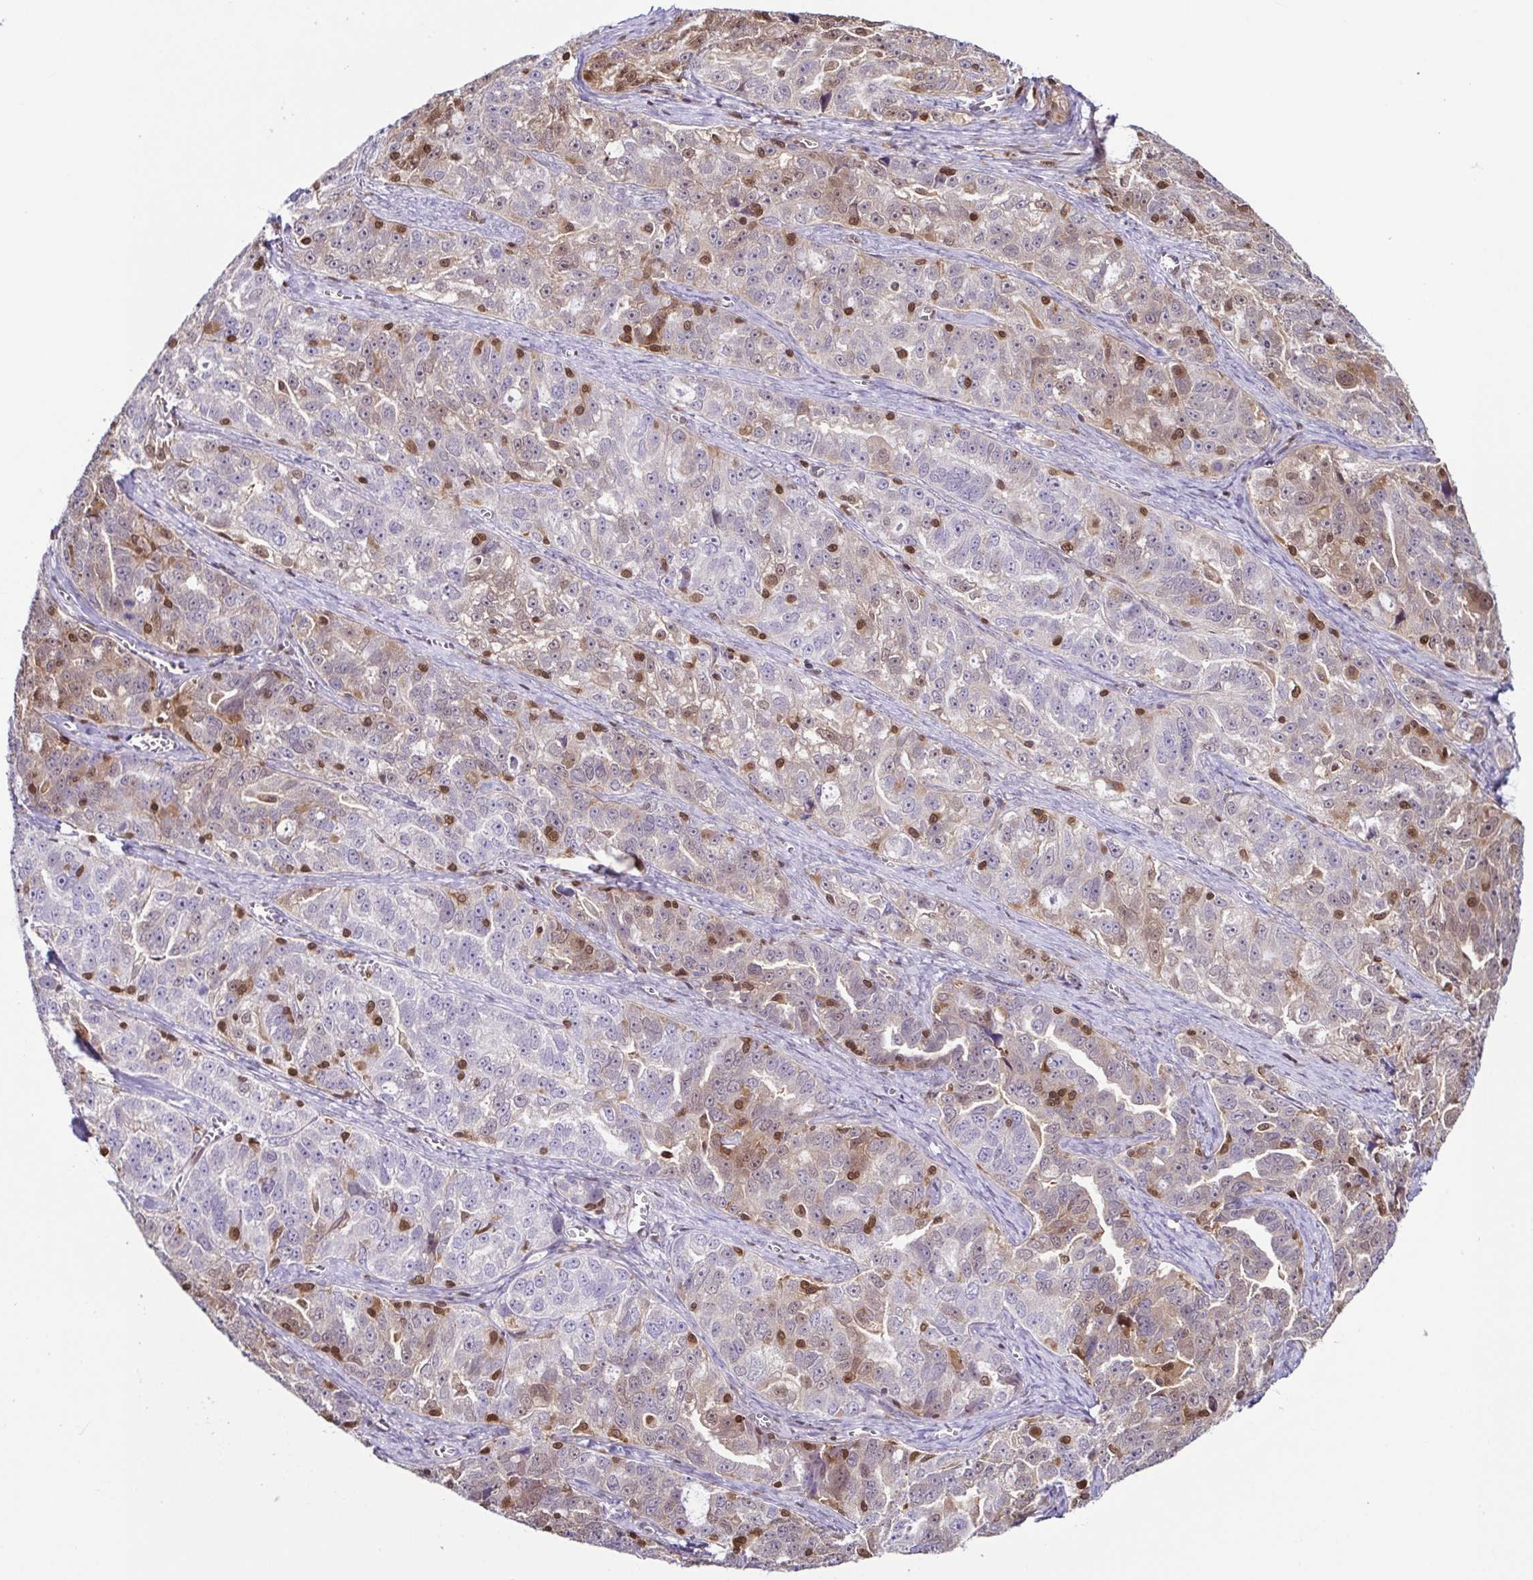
{"staining": {"intensity": "weak", "quantity": "25%-75%", "location": "cytoplasmic/membranous,nuclear"}, "tissue": "ovarian cancer", "cell_type": "Tumor cells", "image_type": "cancer", "snomed": [{"axis": "morphology", "description": "Cystadenocarcinoma, serous, NOS"}, {"axis": "topography", "description": "Ovary"}], "caption": "Immunohistochemical staining of ovarian cancer (serous cystadenocarcinoma) exhibits low levels of weak cytoplasmic/membranous and nuclear protein expression in approximately 25%-75% of tumor cells.", "gene": "PSMB9", "patient": {"sex": "female", "age": 51}}